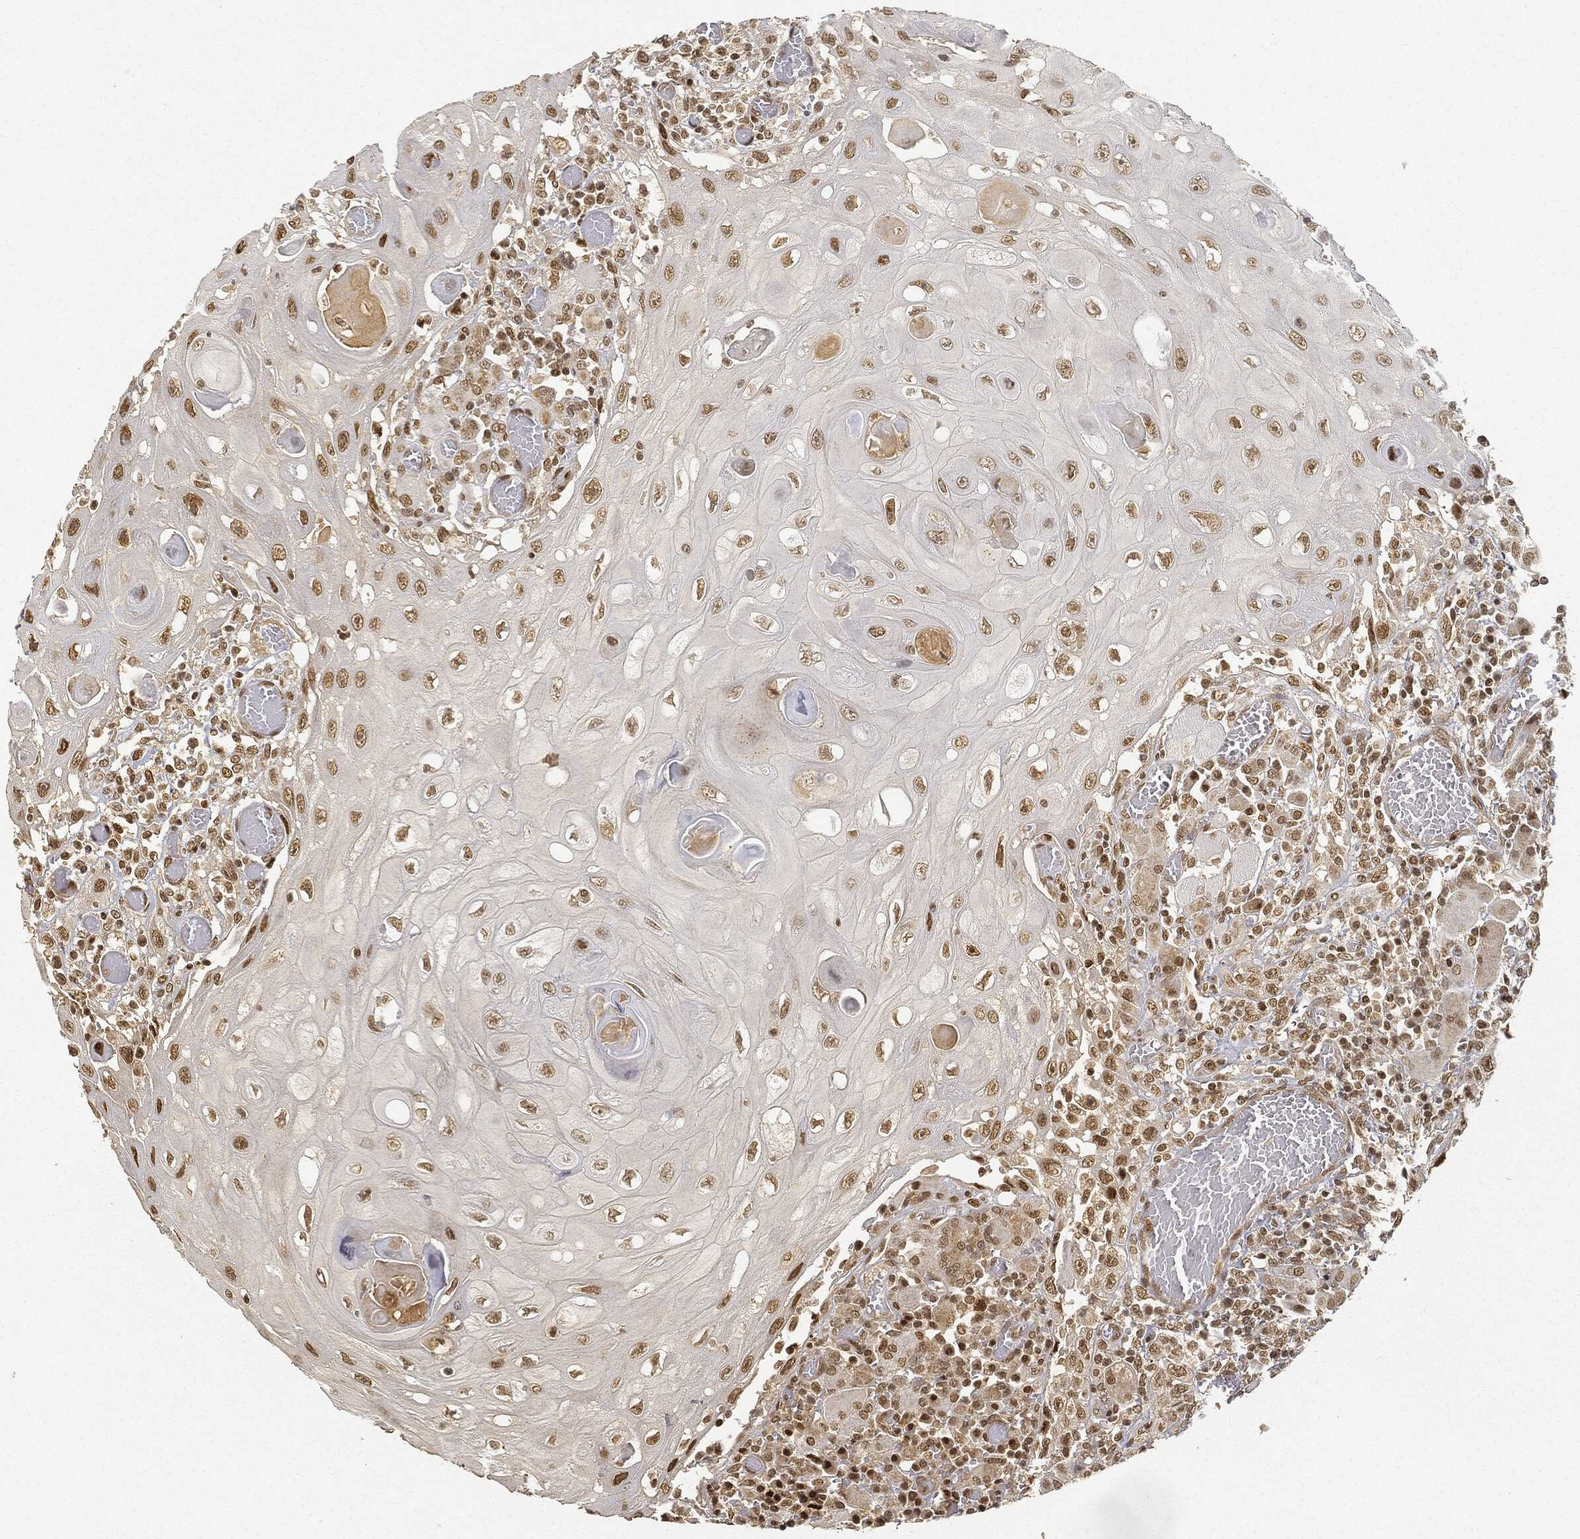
{"staining": {"intensity": "moderate", "quantity": ">75%", "location": "nuclear"}, "tissue": "head and neck cancer", "cell_type": "Tumor cells", "image_type": "cancer", "snomed": [{"axis": "morphology", "description": "Normal tissue, NOS"}, {"axis": "morphology", "description": "Squamous cell carcinoma, NOS"}, {"axis": "topography", "description": "Oral tissue"}, {"axis": "topography", "description": "Head-Neck"}], "caption": "Approximately >75% of tumor cells in human squamous cell carcinoma (head and neck) show moderate nuclear protein expression as visualized by brown immunohistochemical staining.", "gene": "CIB1", "patient": {"sex": "male", "age": 71}}